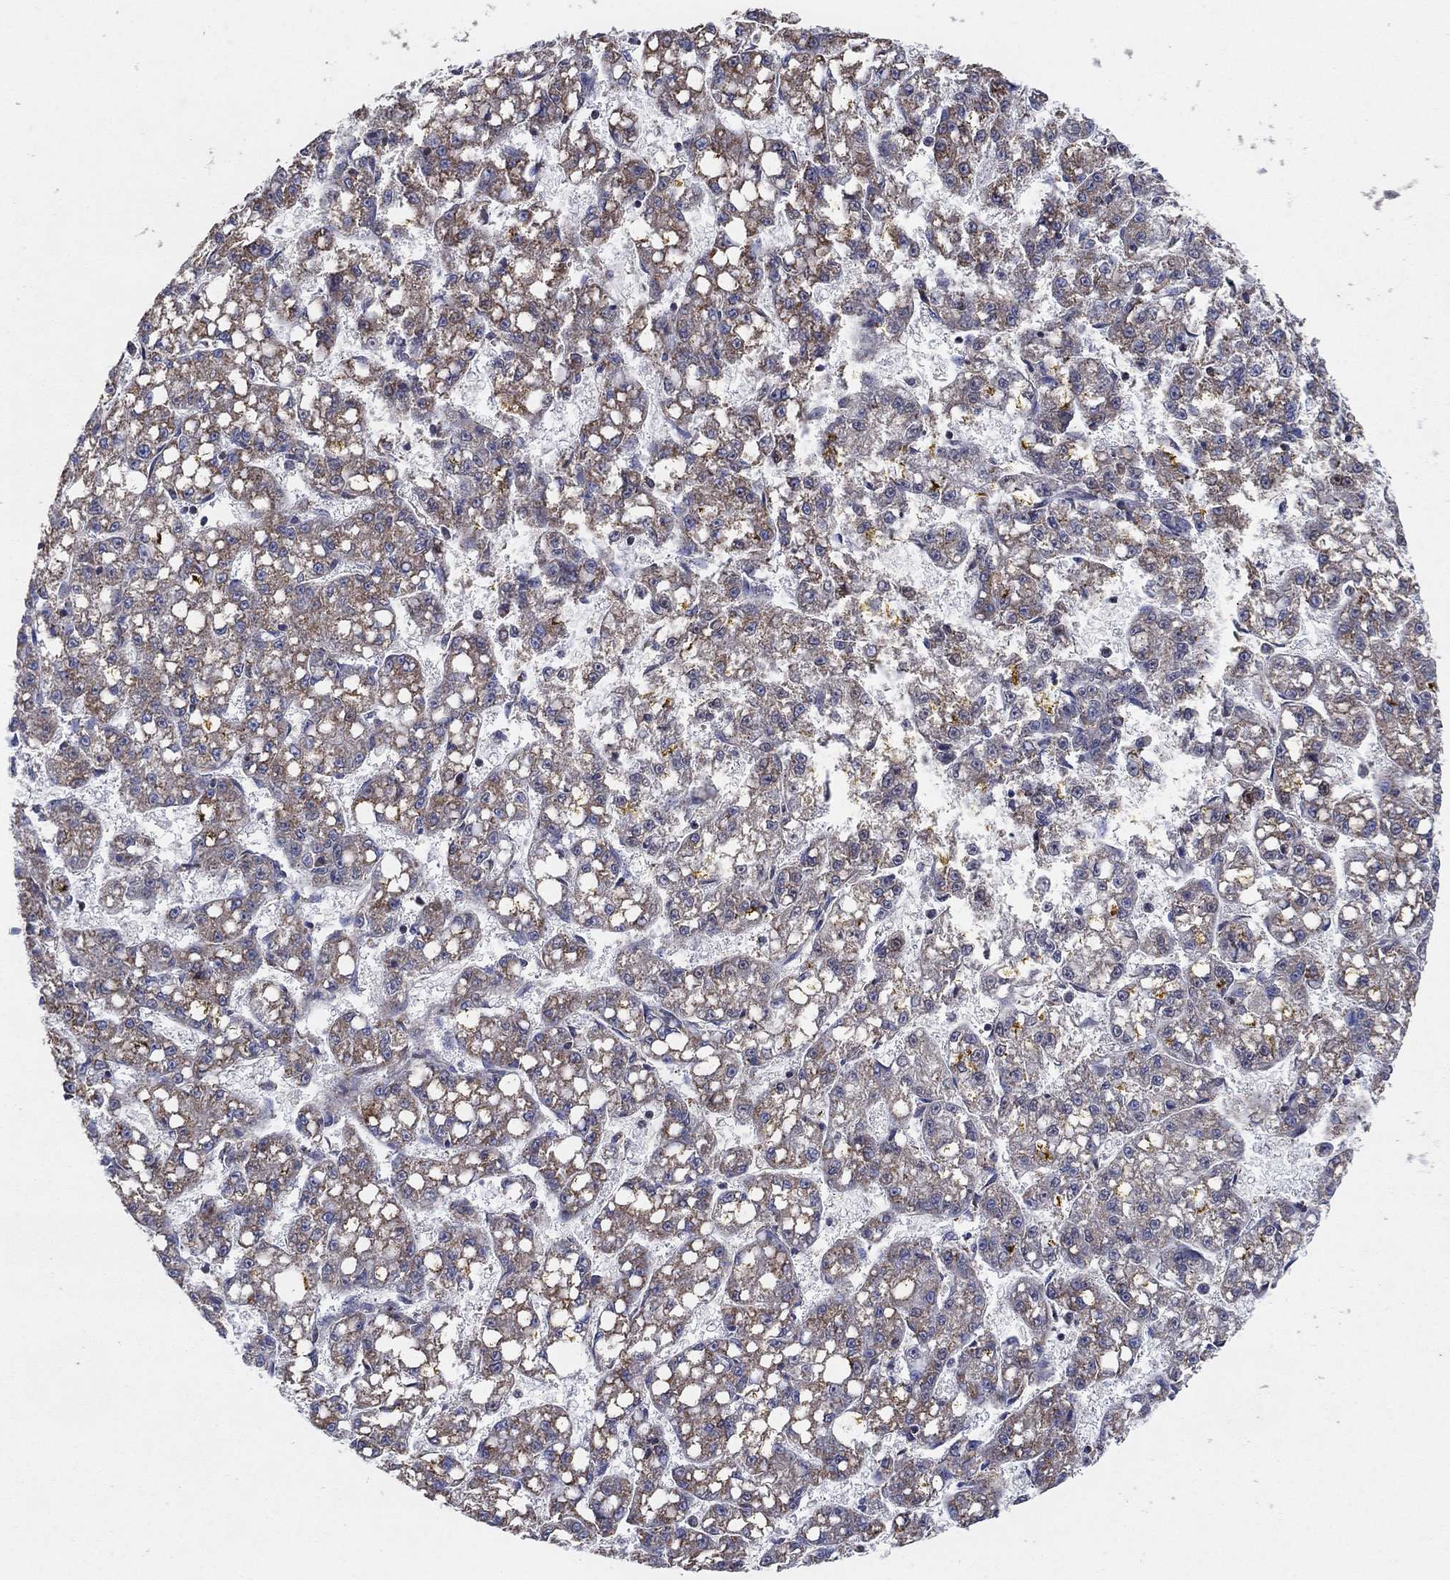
{"staining": {"intensity": "moderate", "quantity": "<25%", "location": "cytoplasmic/membranous"}, "tissue": "liver cancer", "cell_type": "Tumor cells", "image_type": "cancer", "snomed": [{"axis": "morphology", "description": "Carcinoma, Hepatocellular, NOS"}, {"axis": "topography", "description": "Liver"}], "caption": "A micrograph showing moderate cytoplasmic/membranous positivity in about <25% of tumor cells in liver cancer (hepatocellular carcinoma), as visualized by brown immunohistochemical staining.", "gene": "C9orf85", "patient": {"sex": "female", "age": 65}}